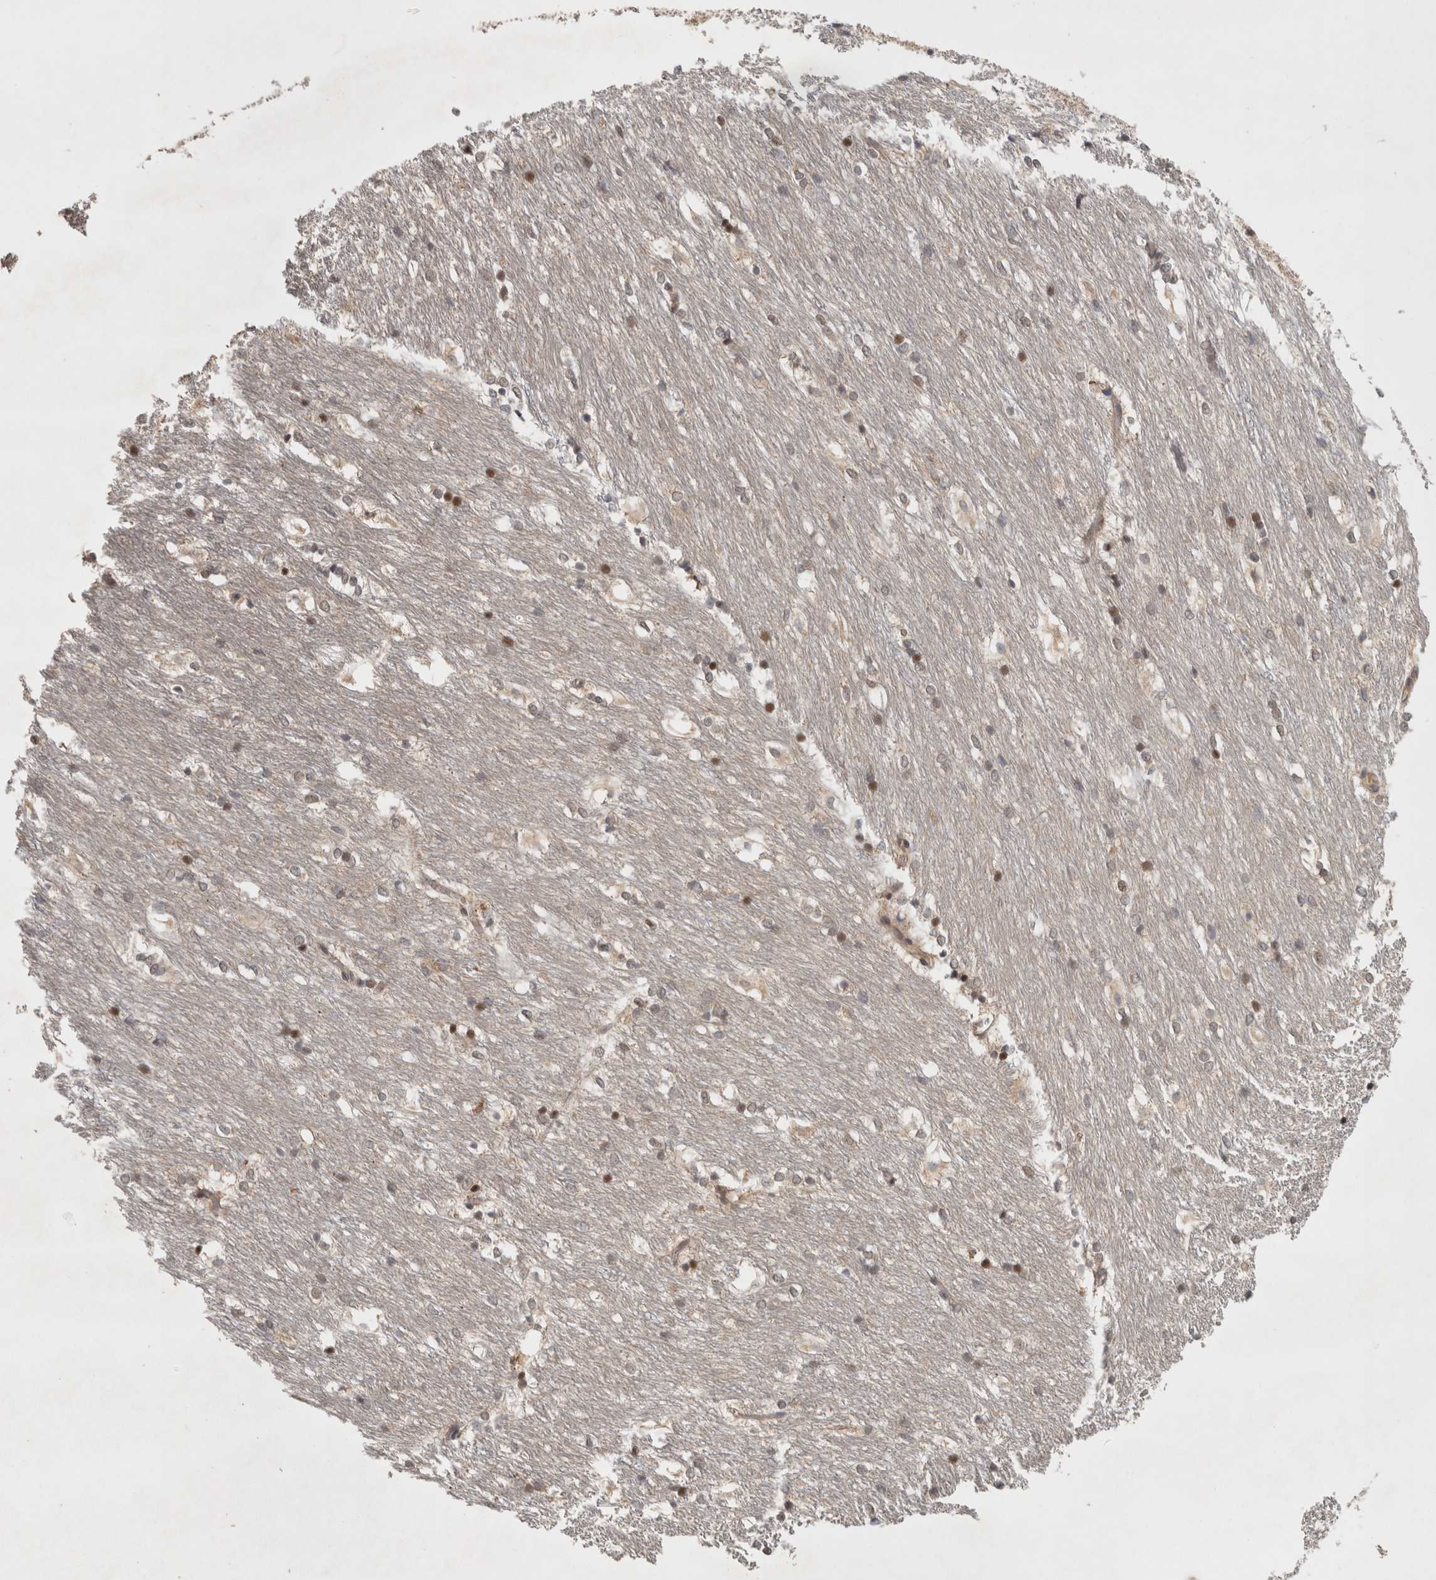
{"staining": {"intensity": "moderate", "quantity": "<25%", "location": "nuclear"}, "tissue": "caudate", "cell_type": "Glial cells", "image_type": "normal", "snomed": [{"axis": "morphology", "description": "Normal tissue, NOS"}, {"axis": "topography", "description": "Lateral ventricle wall"}], "caption": "This image reveals immunohistochemistry staining of unremarkable caudate, with low moderate nuclear positivity in approximately <25% of glial cells.", "gene": "KDM8", "patient": {"sex": "female", "age": 19}}